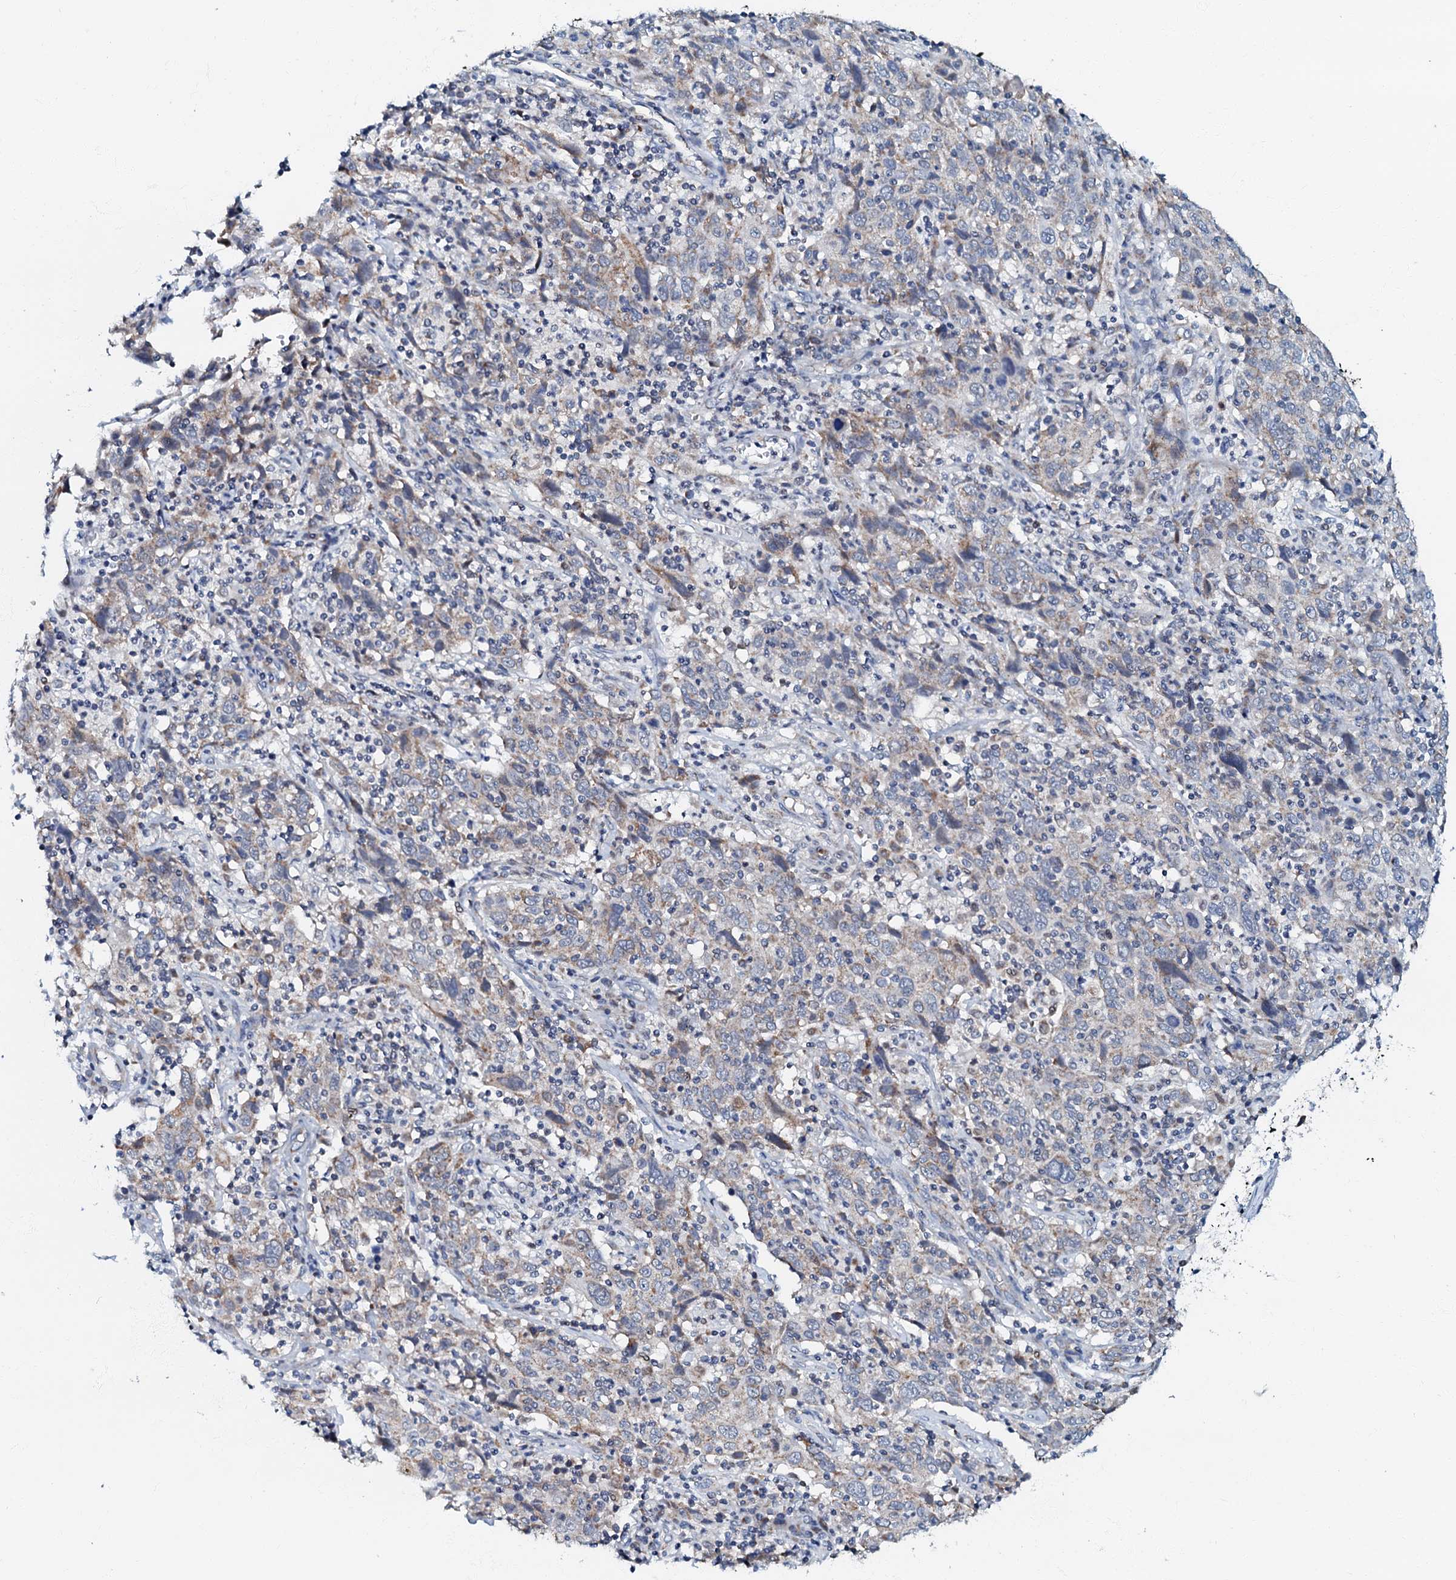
{"staining": {"intensity": "weak", "quantity": "<25%", "location": "cytoplasmic/membranous"}, "tissue": "cervical cancer", "cell_type": "Tumor cells", "image_type": "cancer", "snomed": [{"axis": "morphology", "description": "Squamous cell carcinoma, NOS"}, {"axis": "topography", "description": "Cervix"}], "caption": "A high-resolution micrograph shows immunohistochemistry (IHC) staining of cervical cancer, which shows no significant staining in tumor cells.", "gene": "MRPL51", "patient": {"sex": "female", "age": 46}}